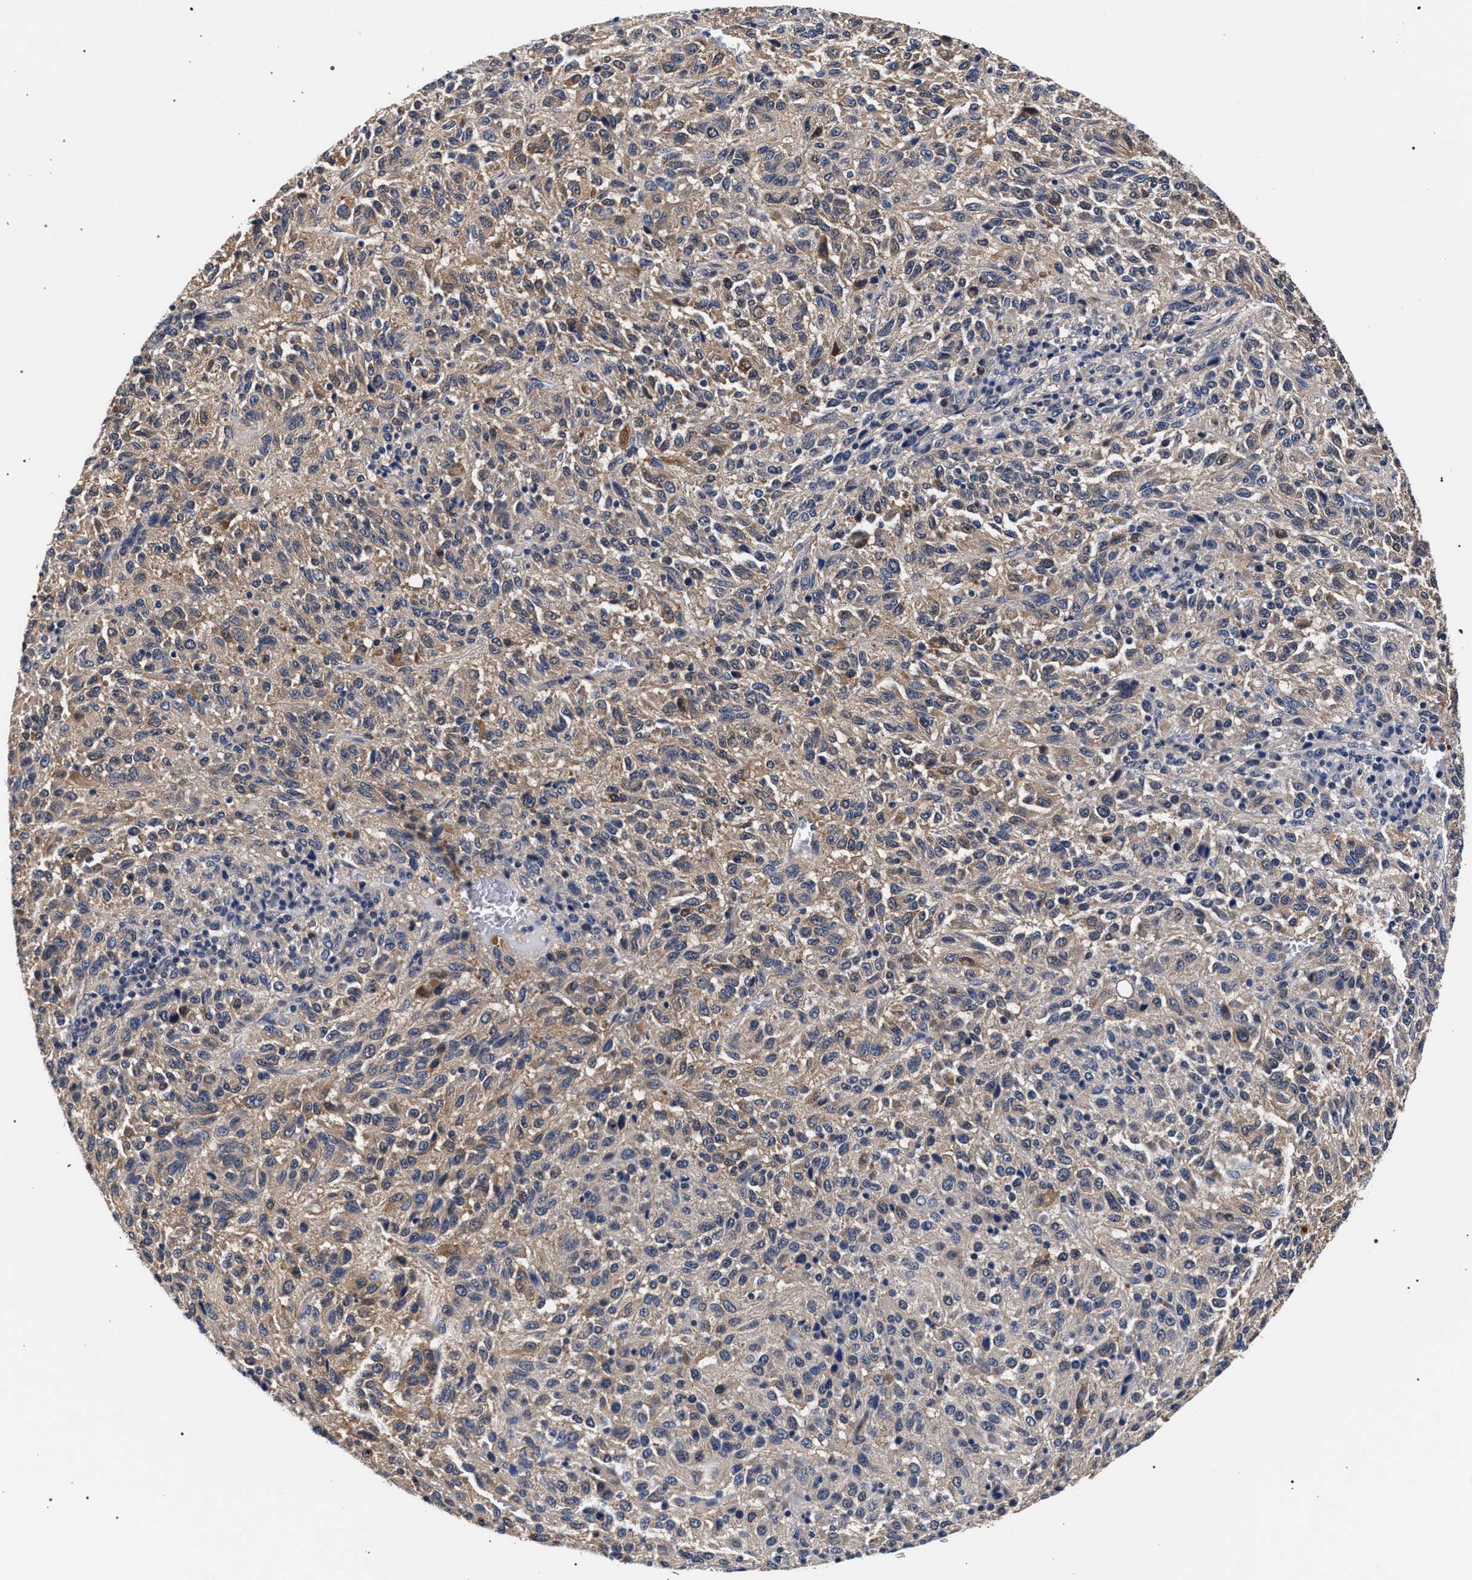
{"staining": {"intensity": "moderate", "quantity": ">75%", "location": "cytoplasmic/membranous"}, "tissue": "melanoma", "cell_type": "Tumor cells", "image_type": "cancer", "snomed": [{"axis": "morphology", "description": "Malignant melanoma, Metastatic site"}, {"axis": "topography", "description": "Lung"}], "caption": "Protein staining displays moderate cytoplasmic/membranous expression in about >75% of tumor cells in melanoma.", "gene": "RBM33", "patient": {"sex": "male", "age": 64}}